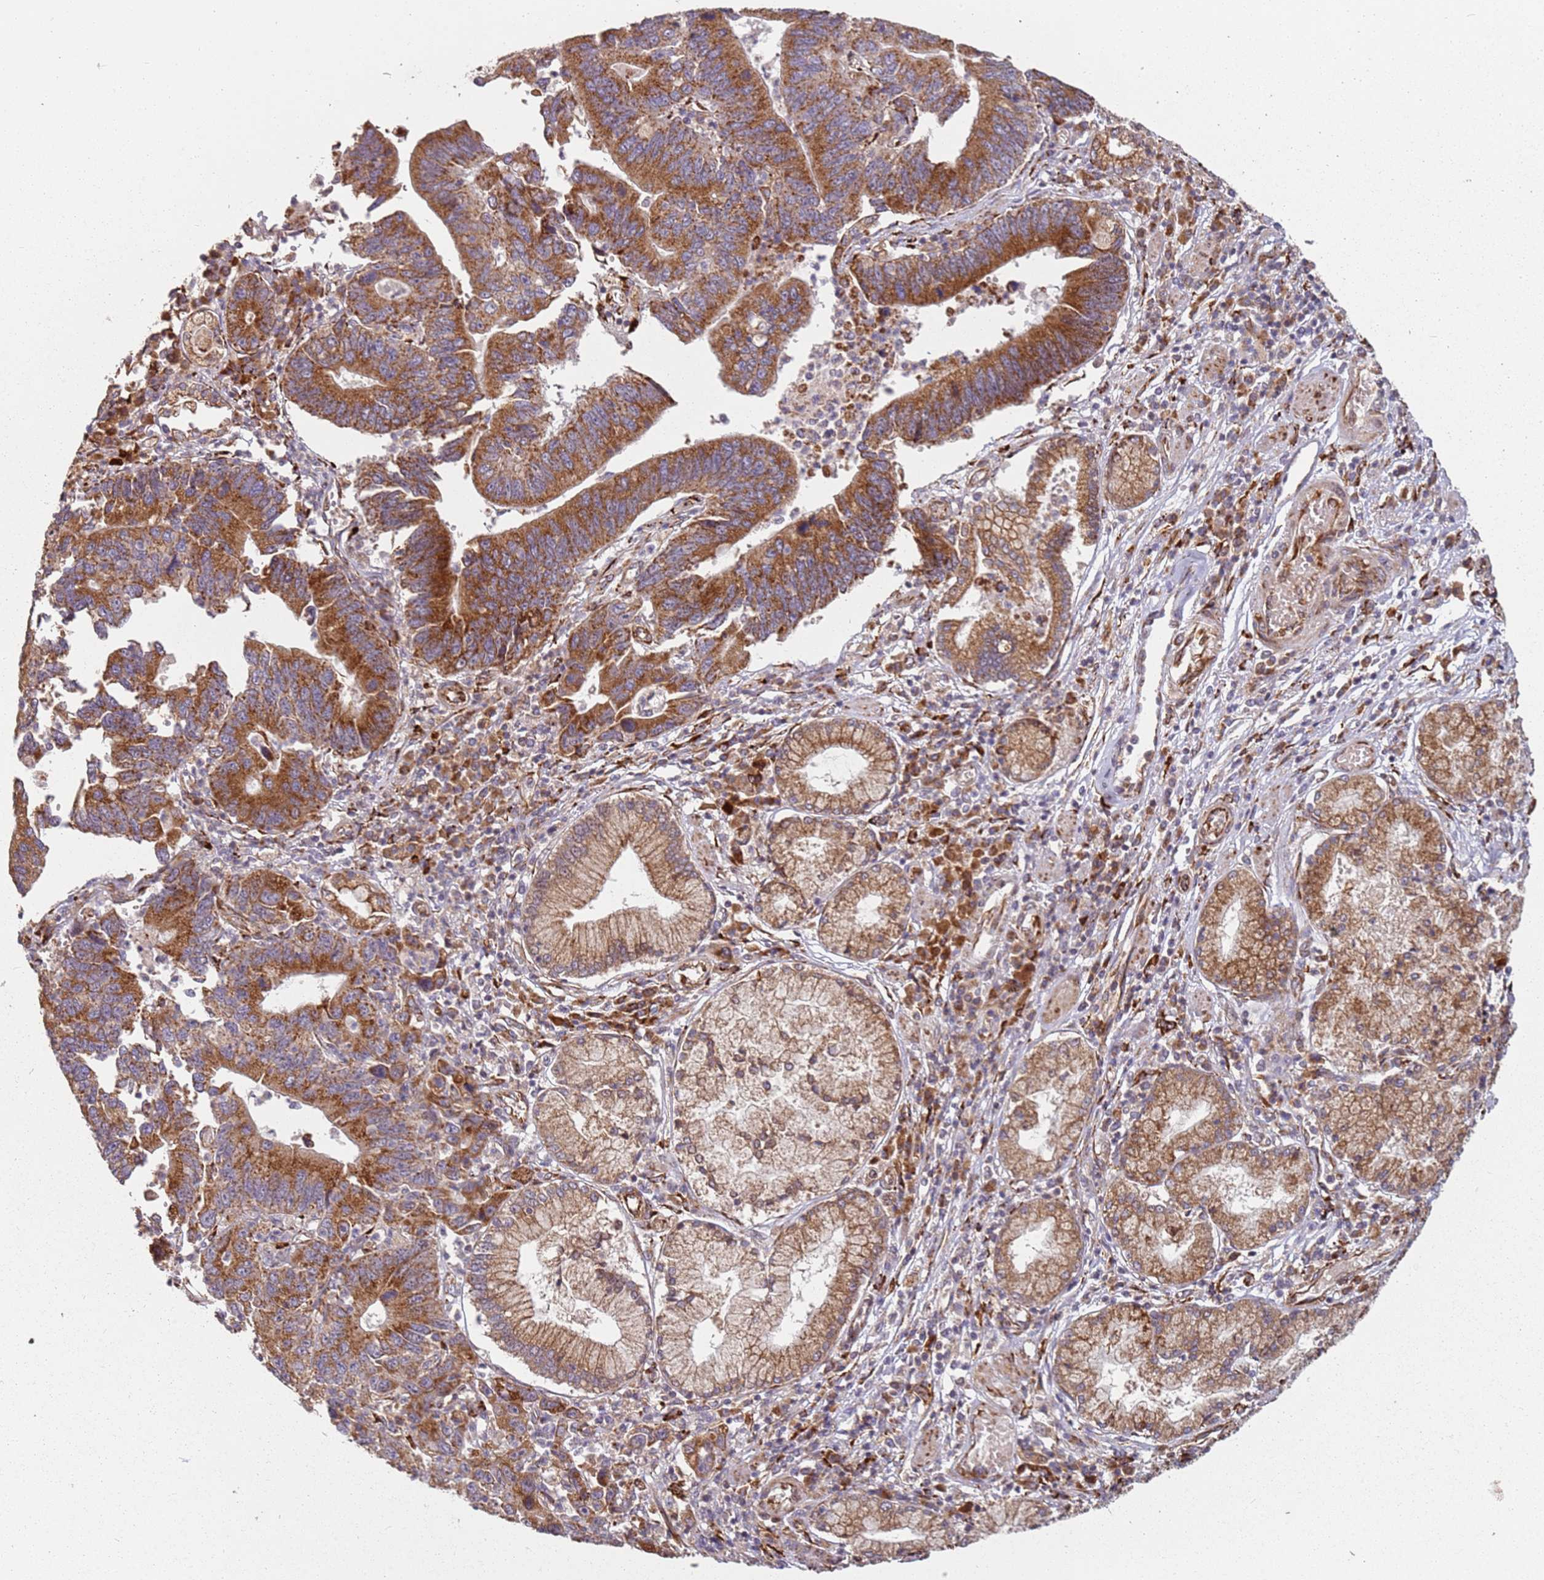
{"staining": {"intensity": "strong", "quantity": ">75%", "location": "cytoplasmic/membranous"}, "tissue": "stomach cancer", "cell_type": "Tumor cells", "image_type": "cancer", "snomed": [{"axis": "morphology", "description": "Adenocarcinoma, NOS"}, {"axis": "topography", "description": "Stomach"}], "caption": "DAB immunohistochemical staining of human stomach adenocarcinoma demonstrates strong cytoplasmic/membranous protein positivity in about >75% of tumor cells.", "gene": "ARFRP1", "patient": {"sex": "male", "age": 59}}